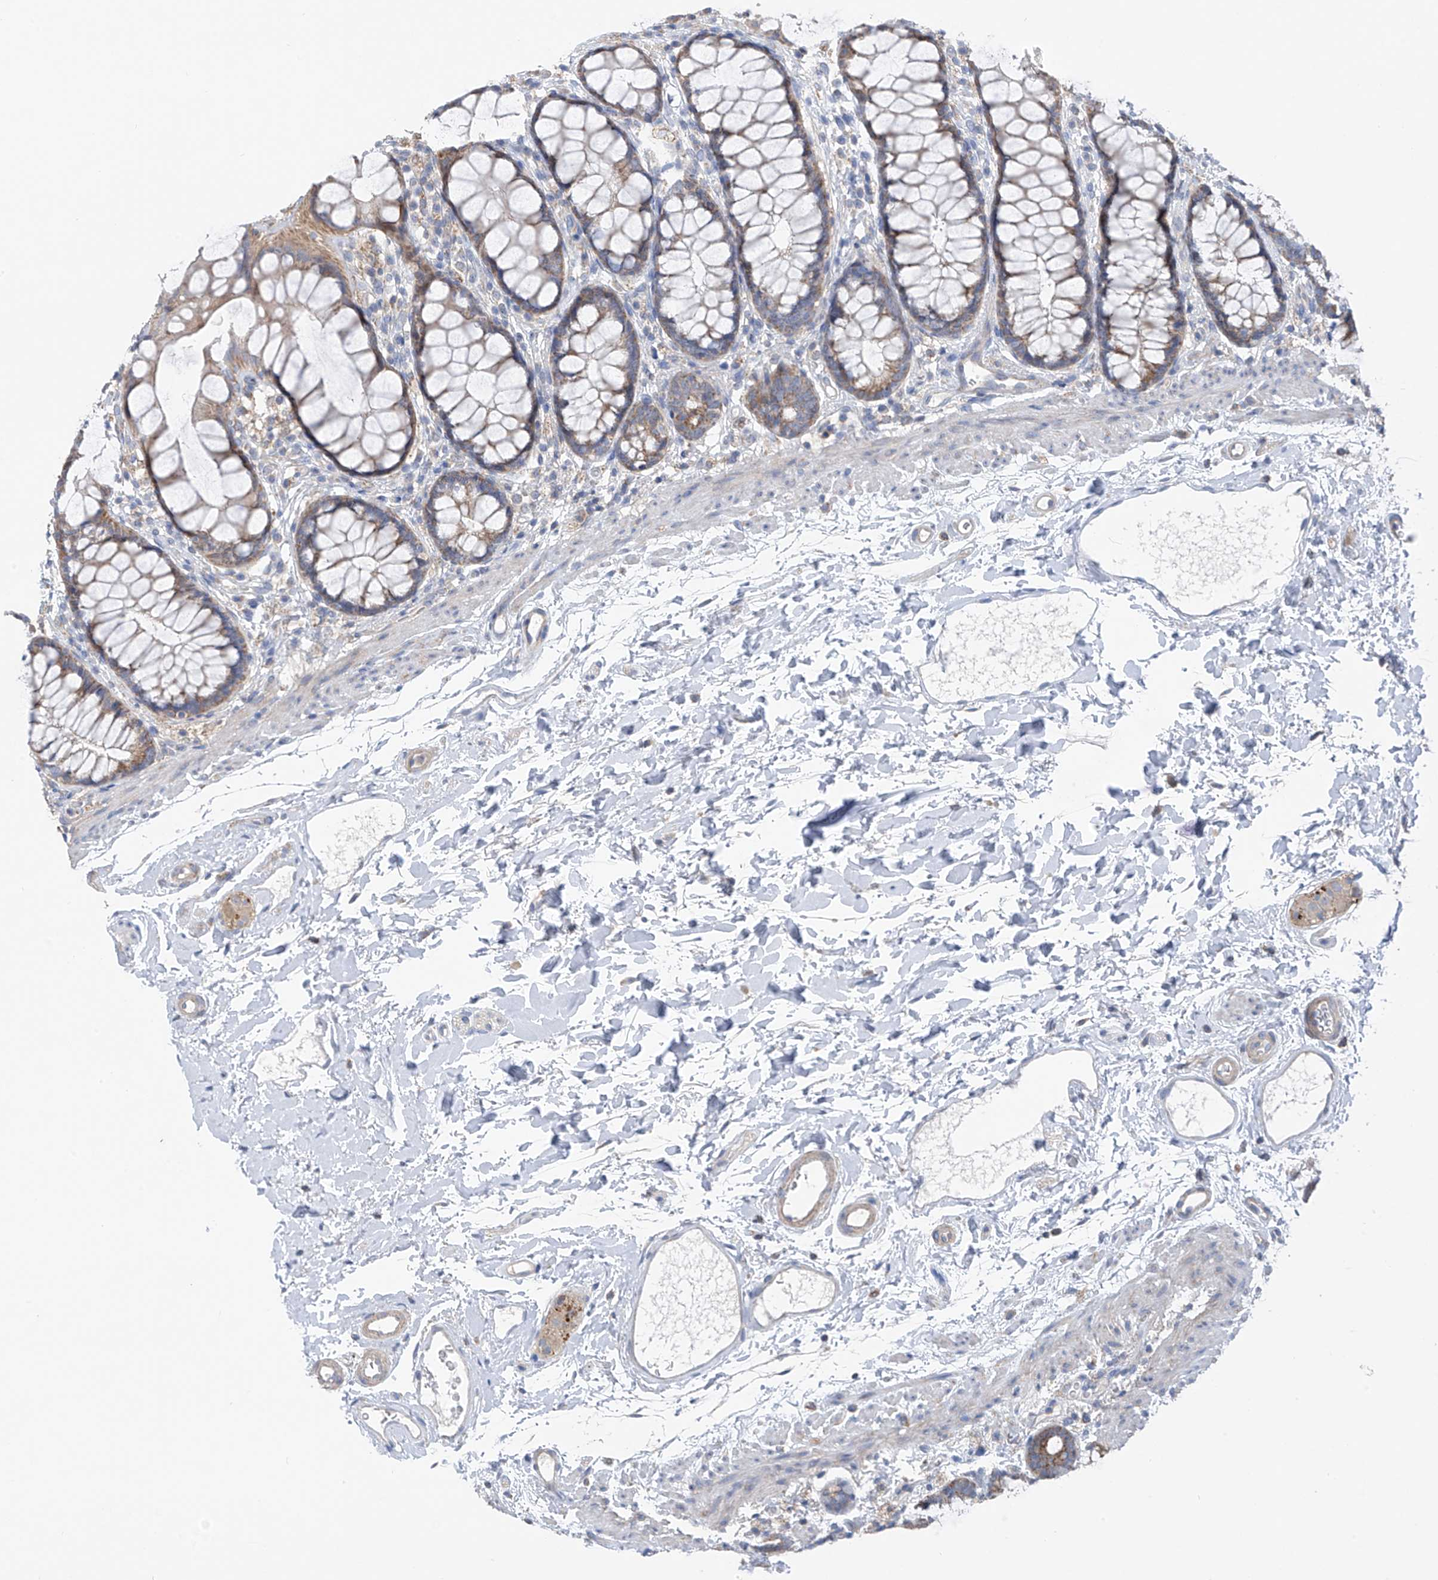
{"staining": {"intensity": "moderate", "quantity": "25%-75%", "location": "cytoplasmic/membranous"}, "tissue": "rectum", "cell_type": "Glandular cells", "image_type": "normal", "snomed": [{"axis": "morphology", "description": "Normal tissue, NOS"}, {"axis": "topography", "description": "Rectum"}], "caption": "High-power microscopy captured an immunohistochemistry (IHC) image of unremarkable rectum, revealing moderate cytoplasmic/membranous positivity in about 25%-75% of glandular cells. Using DAB (3,3'-diaminobenzidine) (brown) and hematoxylin (blue) stains, captured at high magnification using brightfield microscopy.", "gene": "SYN3", "patient": {"sex": "female", "age": 65}}